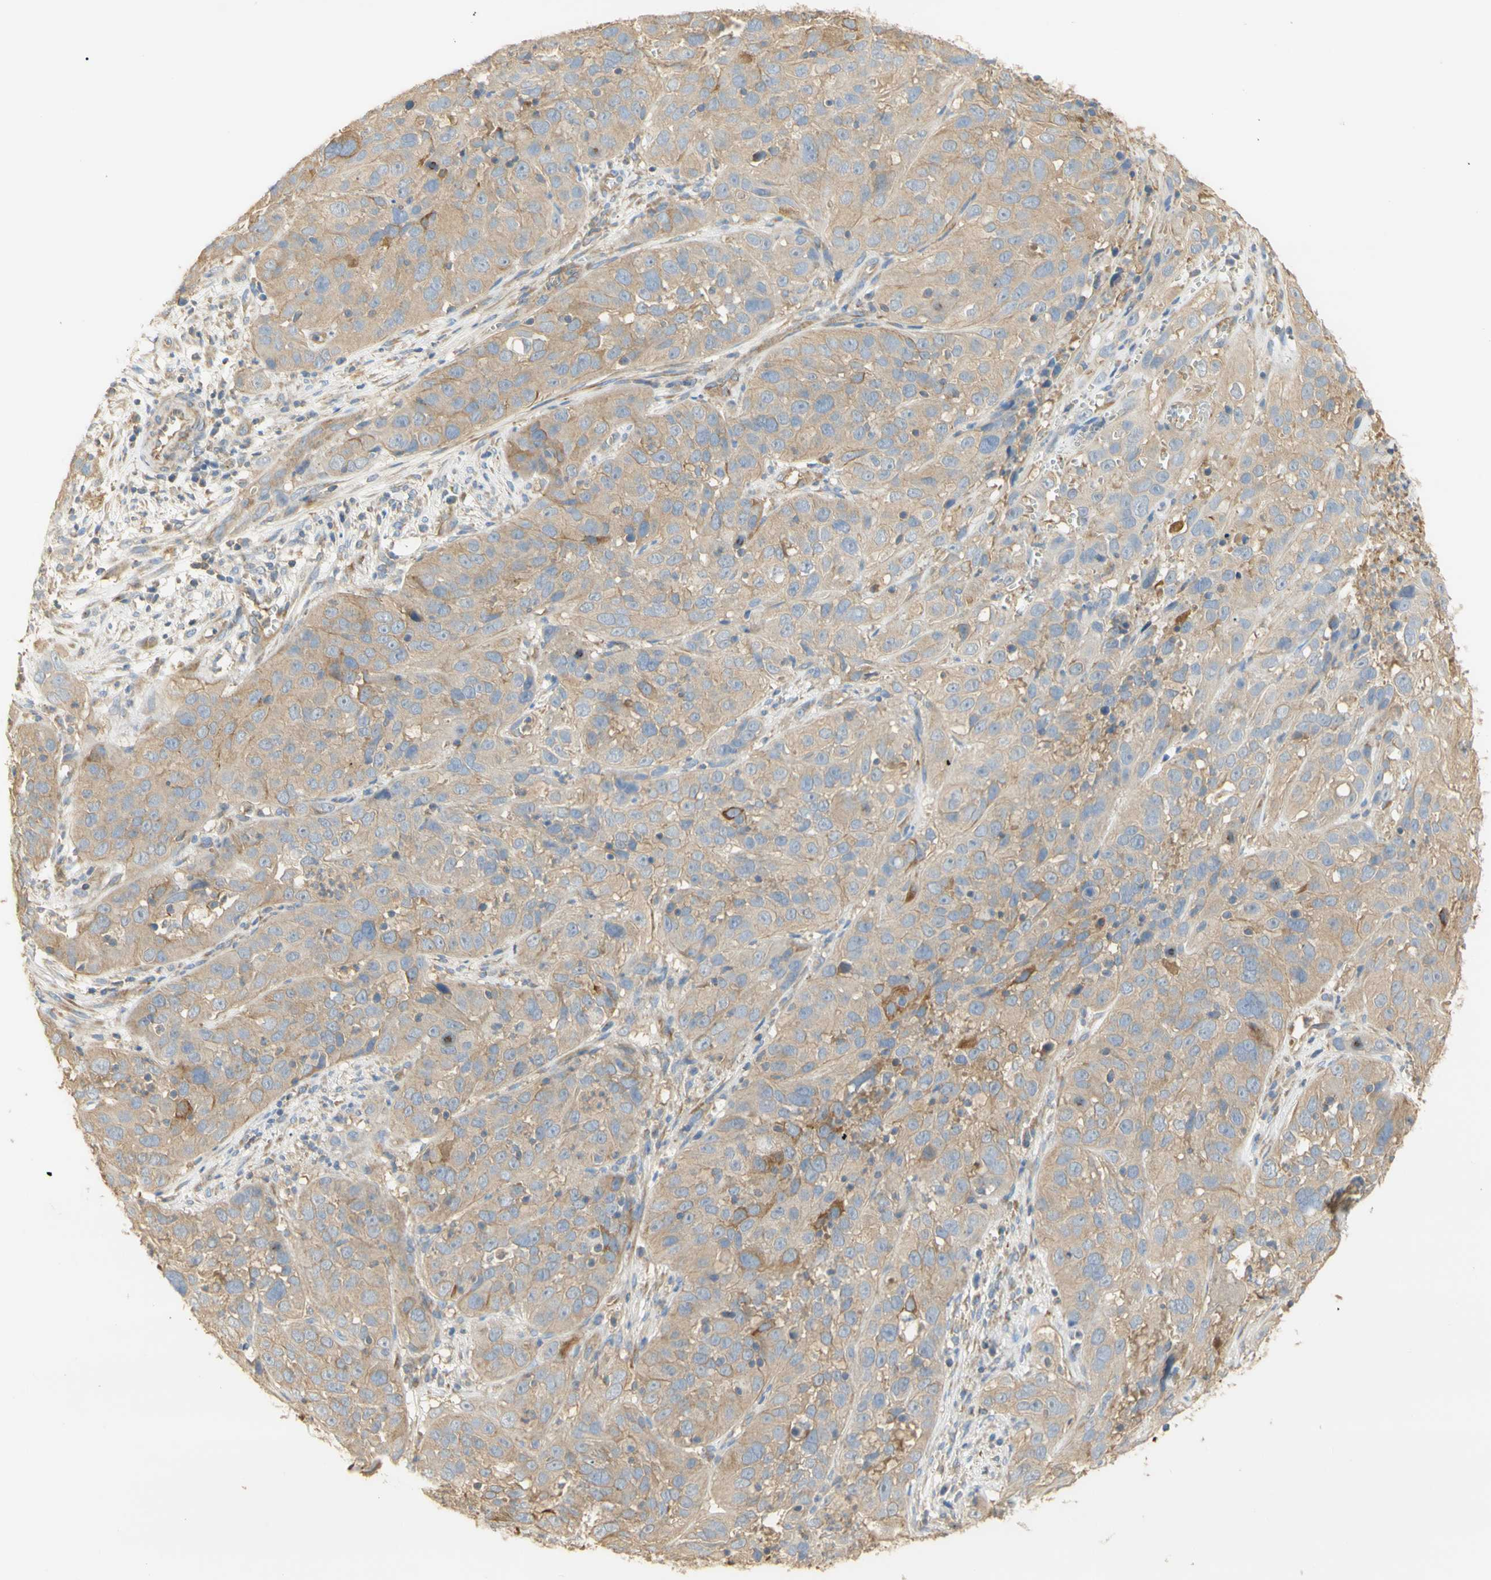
{"staining": {"intensity": "weak", "quantity": ">75%", "location": "cytoplasmic/membranous"}, "tissue": "cervical cancer", "cell_type": "Tumor cells", "image_type": "cancer", "snomed": [{"axis": "morphology", "description": "Squamous cell carcinoma, NOS"}, {"axis": "topography", "description": "Cervix"}], "caption": "Protein expression analysis of human cervical cancer reveals weak cytoplasmic/membranous expression in about >75% of tumor cells. (DAB IHC, brown staining for protein, blue staining for nuclei).", "gene": "KCNE4", "patient": {"sex": "female", "age": 32}}